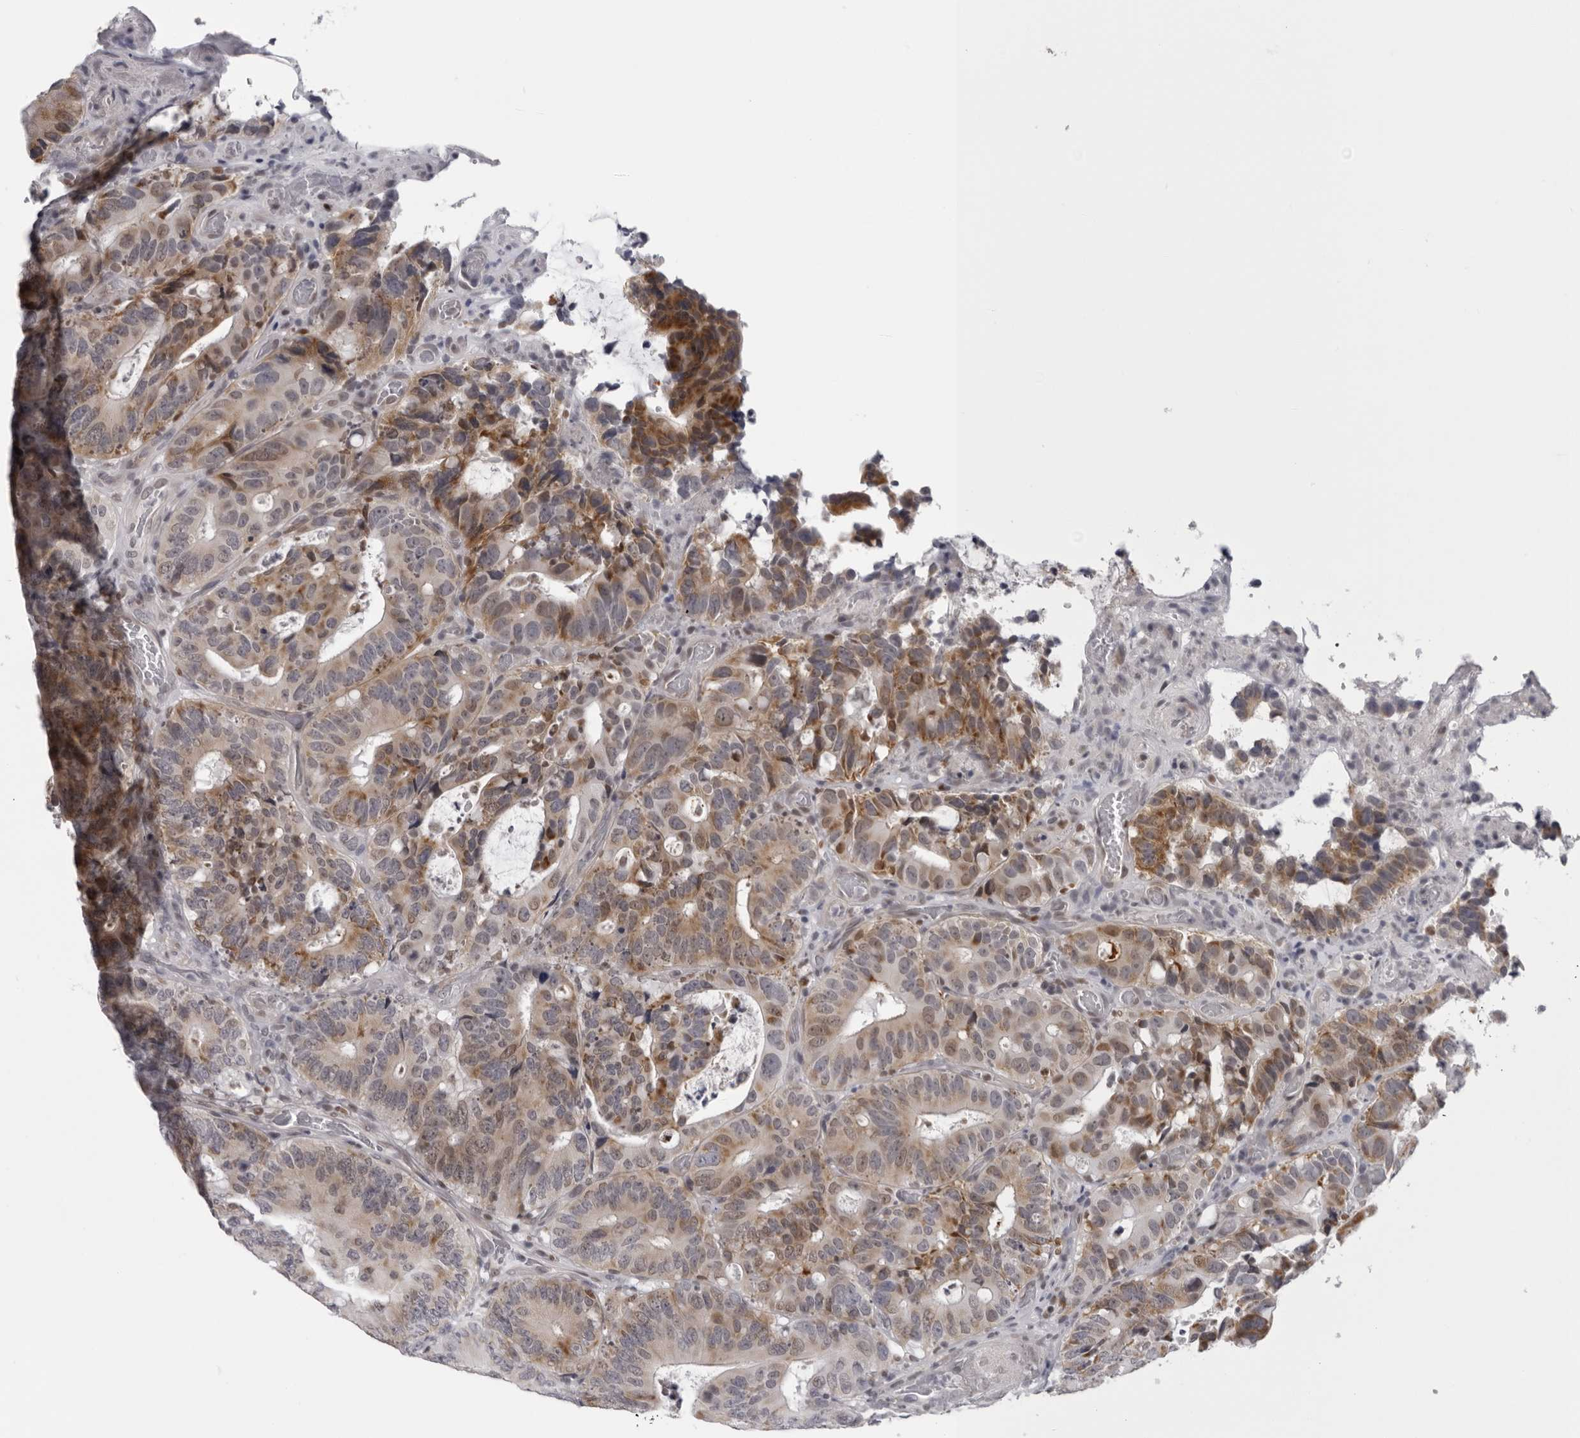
{"staining": {"intensity": "moderate", "quantity": ">75%", "location": "cytoplasmic/membranous"}, "tissue": "colorectal cancer", "cell_type": "Tumor cells", "image_type": "cancer", "snomed": [{"axis": "morphology", "description": "Adenocarcinoma, NOS"}, {"axis": "topography", "description": "Colon"}], "caption": "Protein expression analysis of colorectal cancer shows moderate cytoplasmic/membranous expression in about >75% of tumor cells.", "gene": "CPT2", "patient": {"sex": "male", "age": 83}}